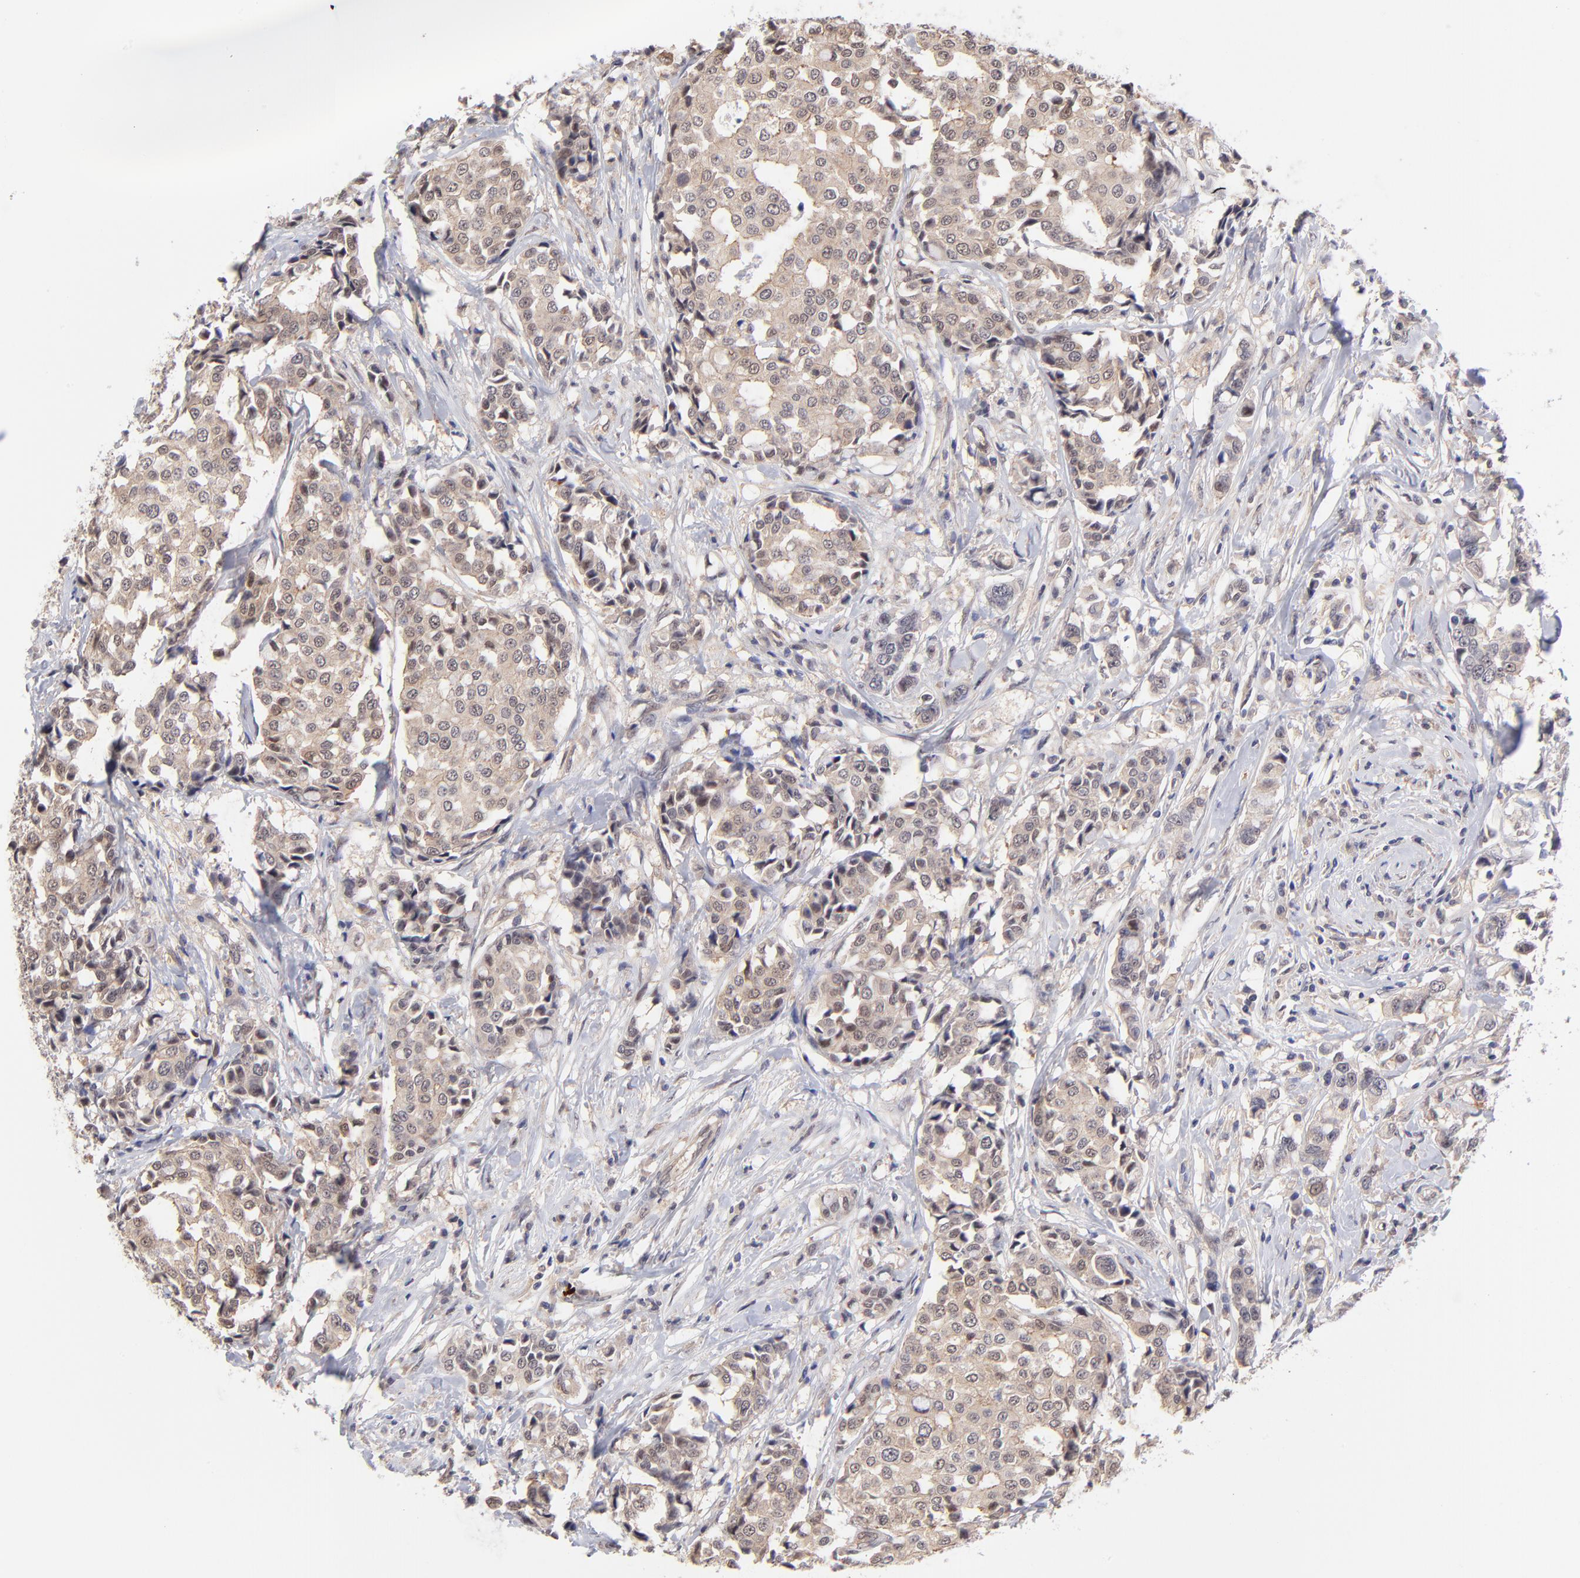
{"staining": {"intensity": "moderate", "quantity": ">75%", "location": "cytoplasmic/membranous"}, "tissue": "breast cancer", "cell_type": "Tumor cells", "image_type": "cancer", "snomed": [{"axis": "morphology", "description": "Duct carcinoma"}, {"axis": "topography", "description": "Breast"}], "caption": "Breast cancer (infiltrating ductal carcinoma) tissue demonstrates moderate cytoplasmic/membranous expression in approximately >75% of tumor cells, visualized by immunohistochemistry. Nuclei are stained in blue.", "gene": "UBE2E3", "patient": {"sex": "female", "age": 27}}